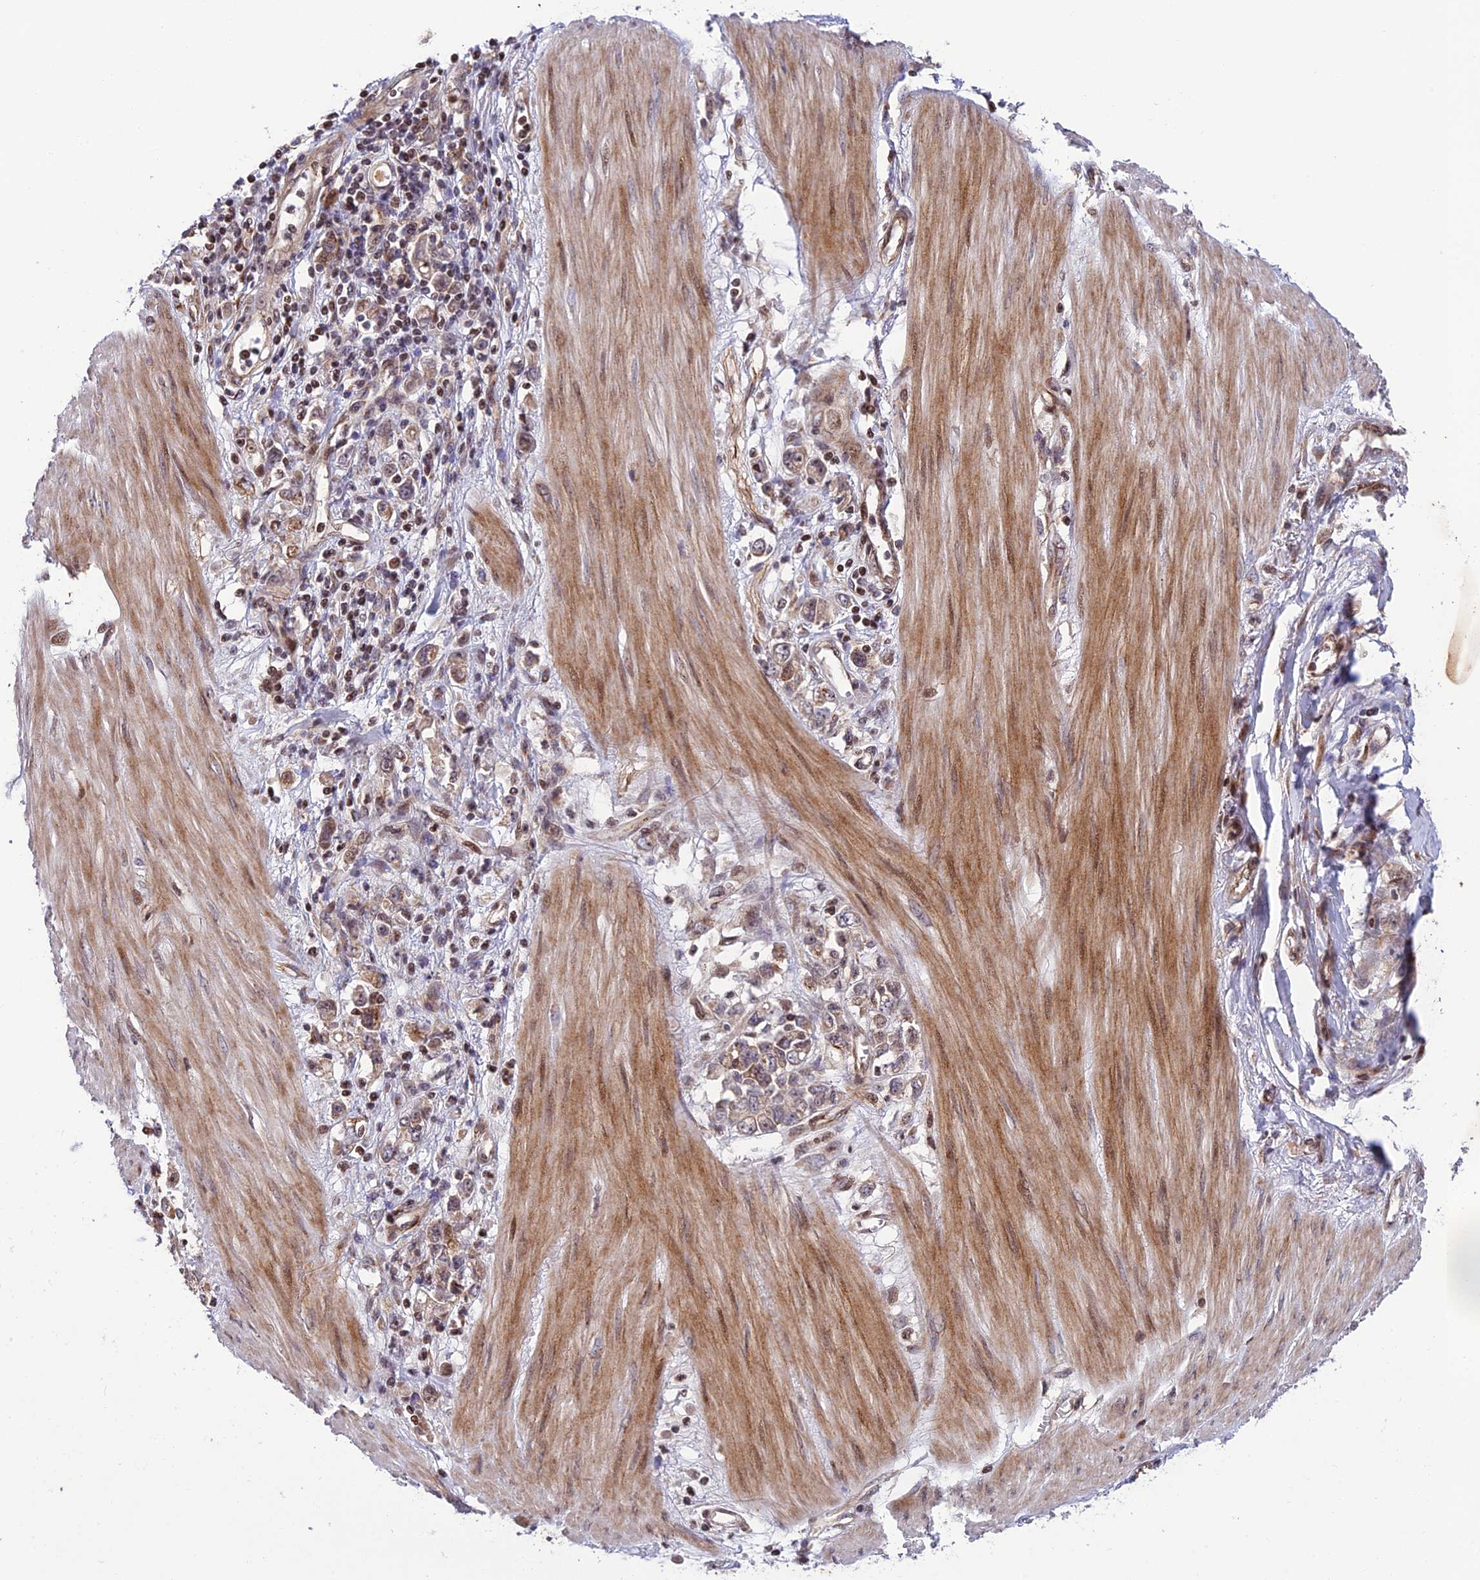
{"staining": {"intensity": "weak", "quantity": "25%-75%", "location": "cytoplasmic/membranous"}, "tissue": "stomach cancer", "cell_type": "Tumor cells", "image_type": "cancer", "snomed": [{"axis": "morphology", "description": "Adenocarcinoma, NOS"}, {"axis": "topography", "description": "Stomach"}], "caption": "This is a histology image of immunohistochemistry (IHC) staining of stomach cancer, which shows weak positivity in the cytoplasmic/membranous of tumor cells.", "gene": "SMIM7", "patient": {"sex": "female", "age": 76}}